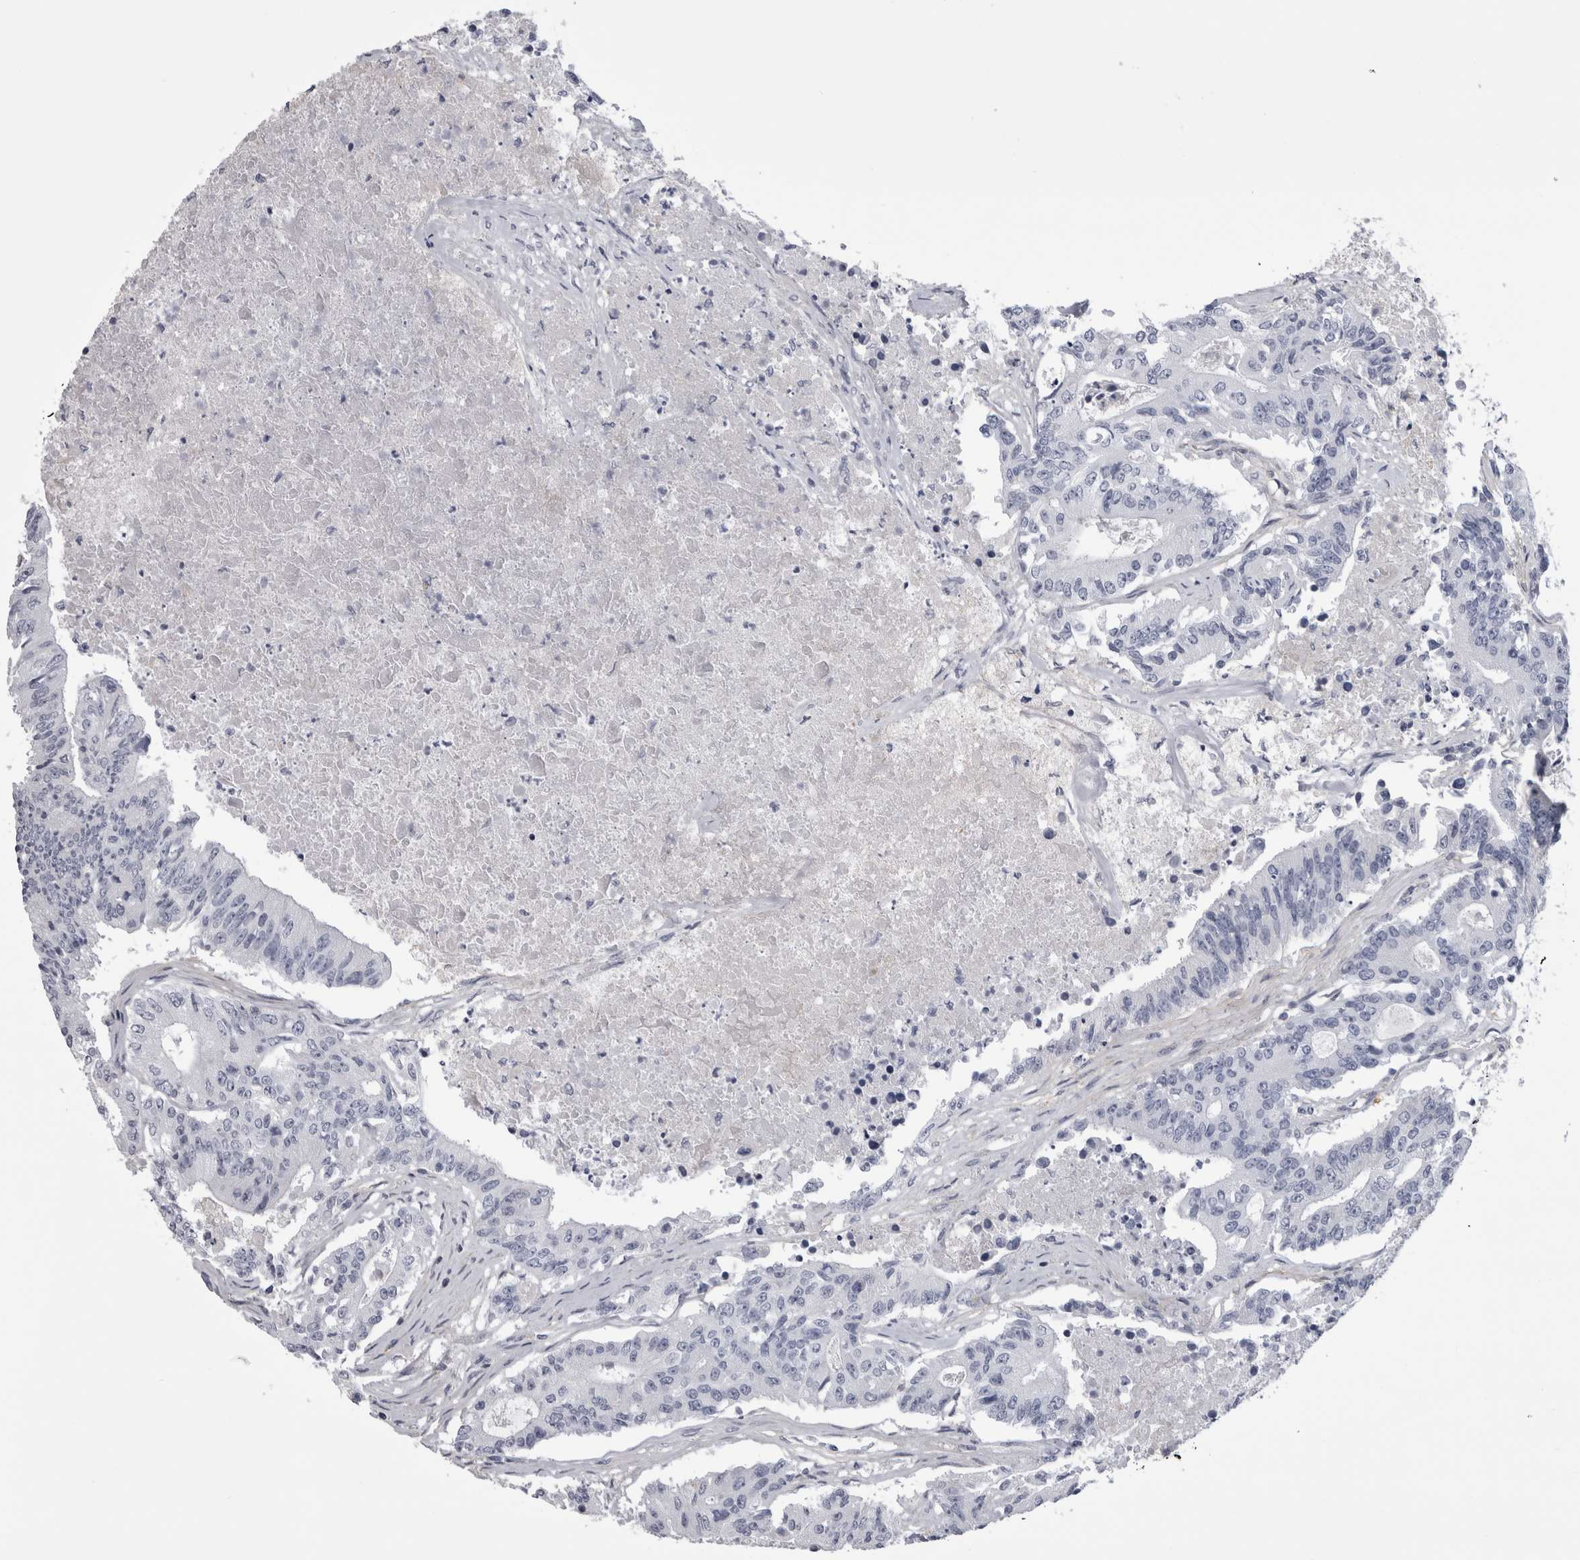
{"staining": {"intensity": "negative", "quantity": "none", "location": "none"}, "tissue": "colorectal cancer", "cell_type": "Tumor cells", "image_type": "cancer", "snomed": [{"axis": "morphology", "description": "Adenocarcinoma, NOS"}, {"axis": "topography", "description": "Colon"}], "caption": "This image is of colorectal cancer stained with IHC to label a protein in brown with the nuclei are counter-stained blue. There is no staining in tumor cells.", "gene": "AFMID", "patient": {"sex": "female", "age": 77}}